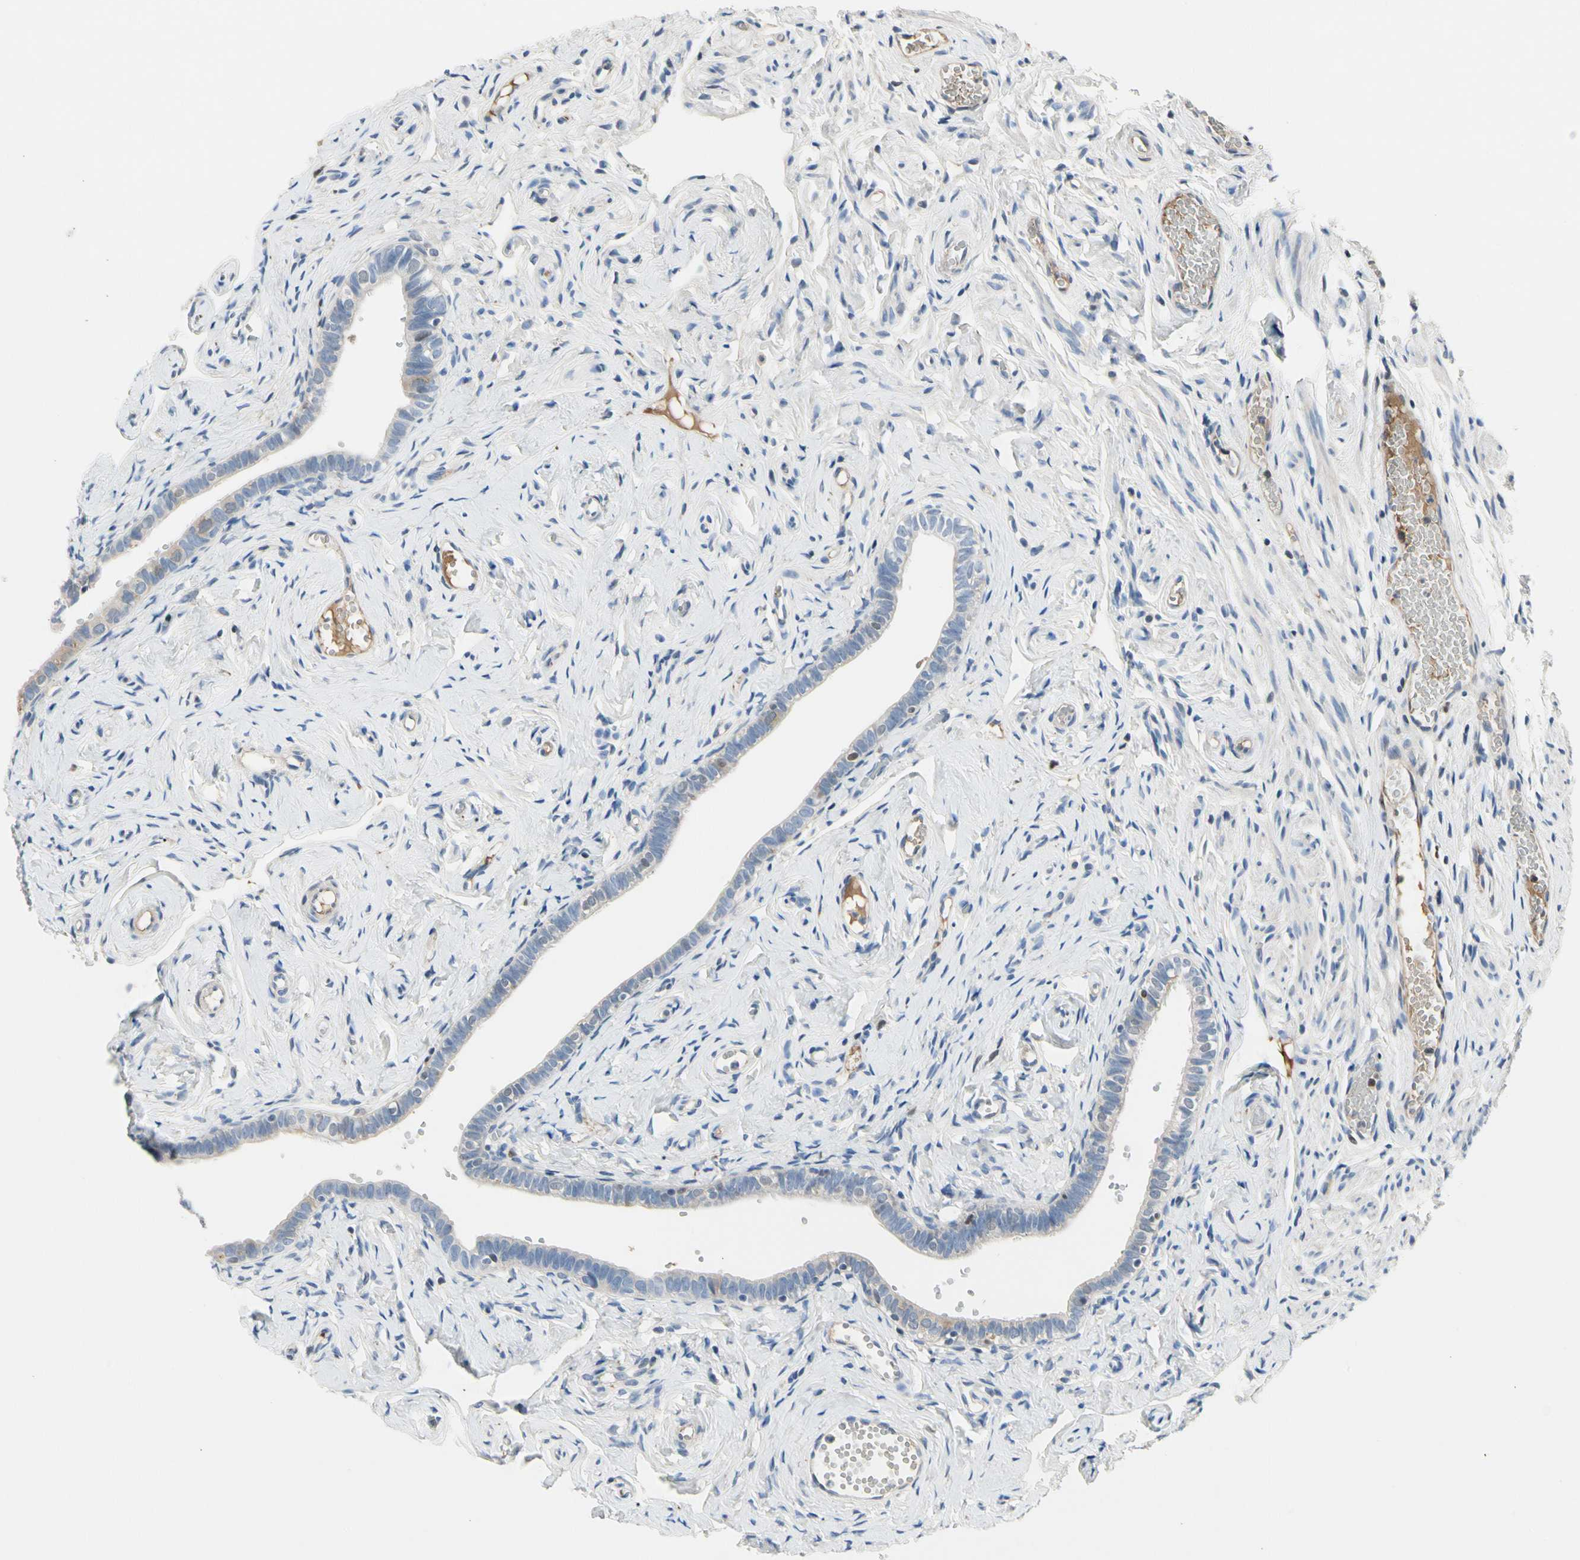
{"staining": {"intensity": "negative", "quantity": "none", "location": "none"}, "tissue": "fallopian tube", "cell_type": "Glandular cells", "image_type": "normal", "snomed": [{"axis": "morphology", "description": "Normal tissue, NOS"}, {"axis": "topography", "description": "Fallopian tube"}], "caption": "Fallopian tube stained for a protein using IHC demonstrates no staining glandular cells.", "gene": "ECRG4", "patient": {"sex": "female", "age": 71}}